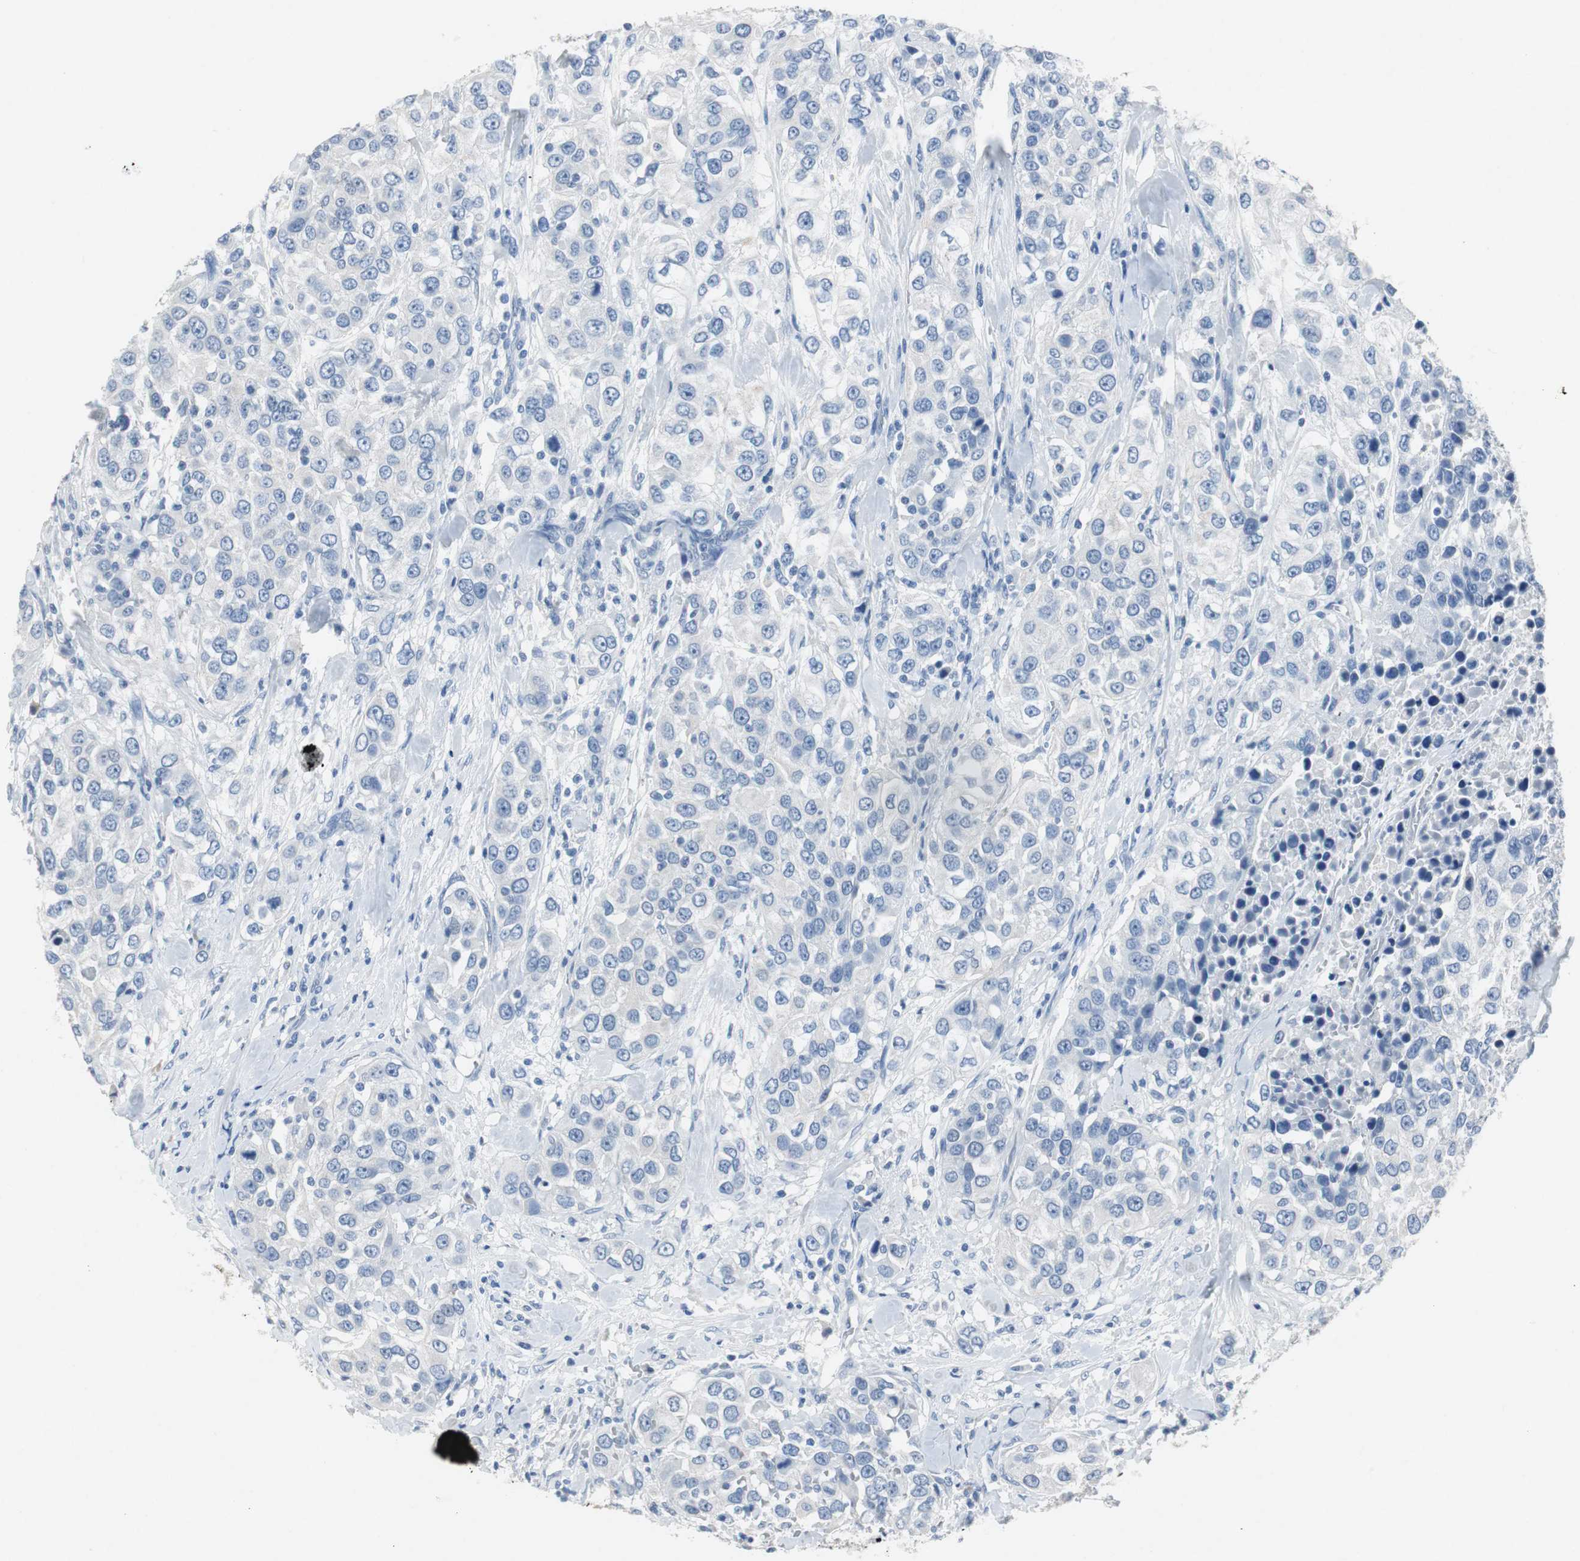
{"staining": {"intensity": "negative", "quantity": "none", "location": "none"}, "tissue": "urothelial cancer", "cell_type": "Tumor cells", "image_type": "cancer", "snomed": [{"axis": "morphology", "description": "Urothelial carcinoma, High grade"}, {"axis": "topography", "description": "Urinary bladder"}], "caption": "High magnification brightfield microscopy of urothelial cancer stained with DAB (brown) and counterstained with hematoxylin (blue): tumor cells show no significant staining. (DAB (3,3'-diaminobenzidine) immunohistochemistry (IHC), high magnification).", "gene": "LRP2", "patient": {"sex": "female", "age": 80}}